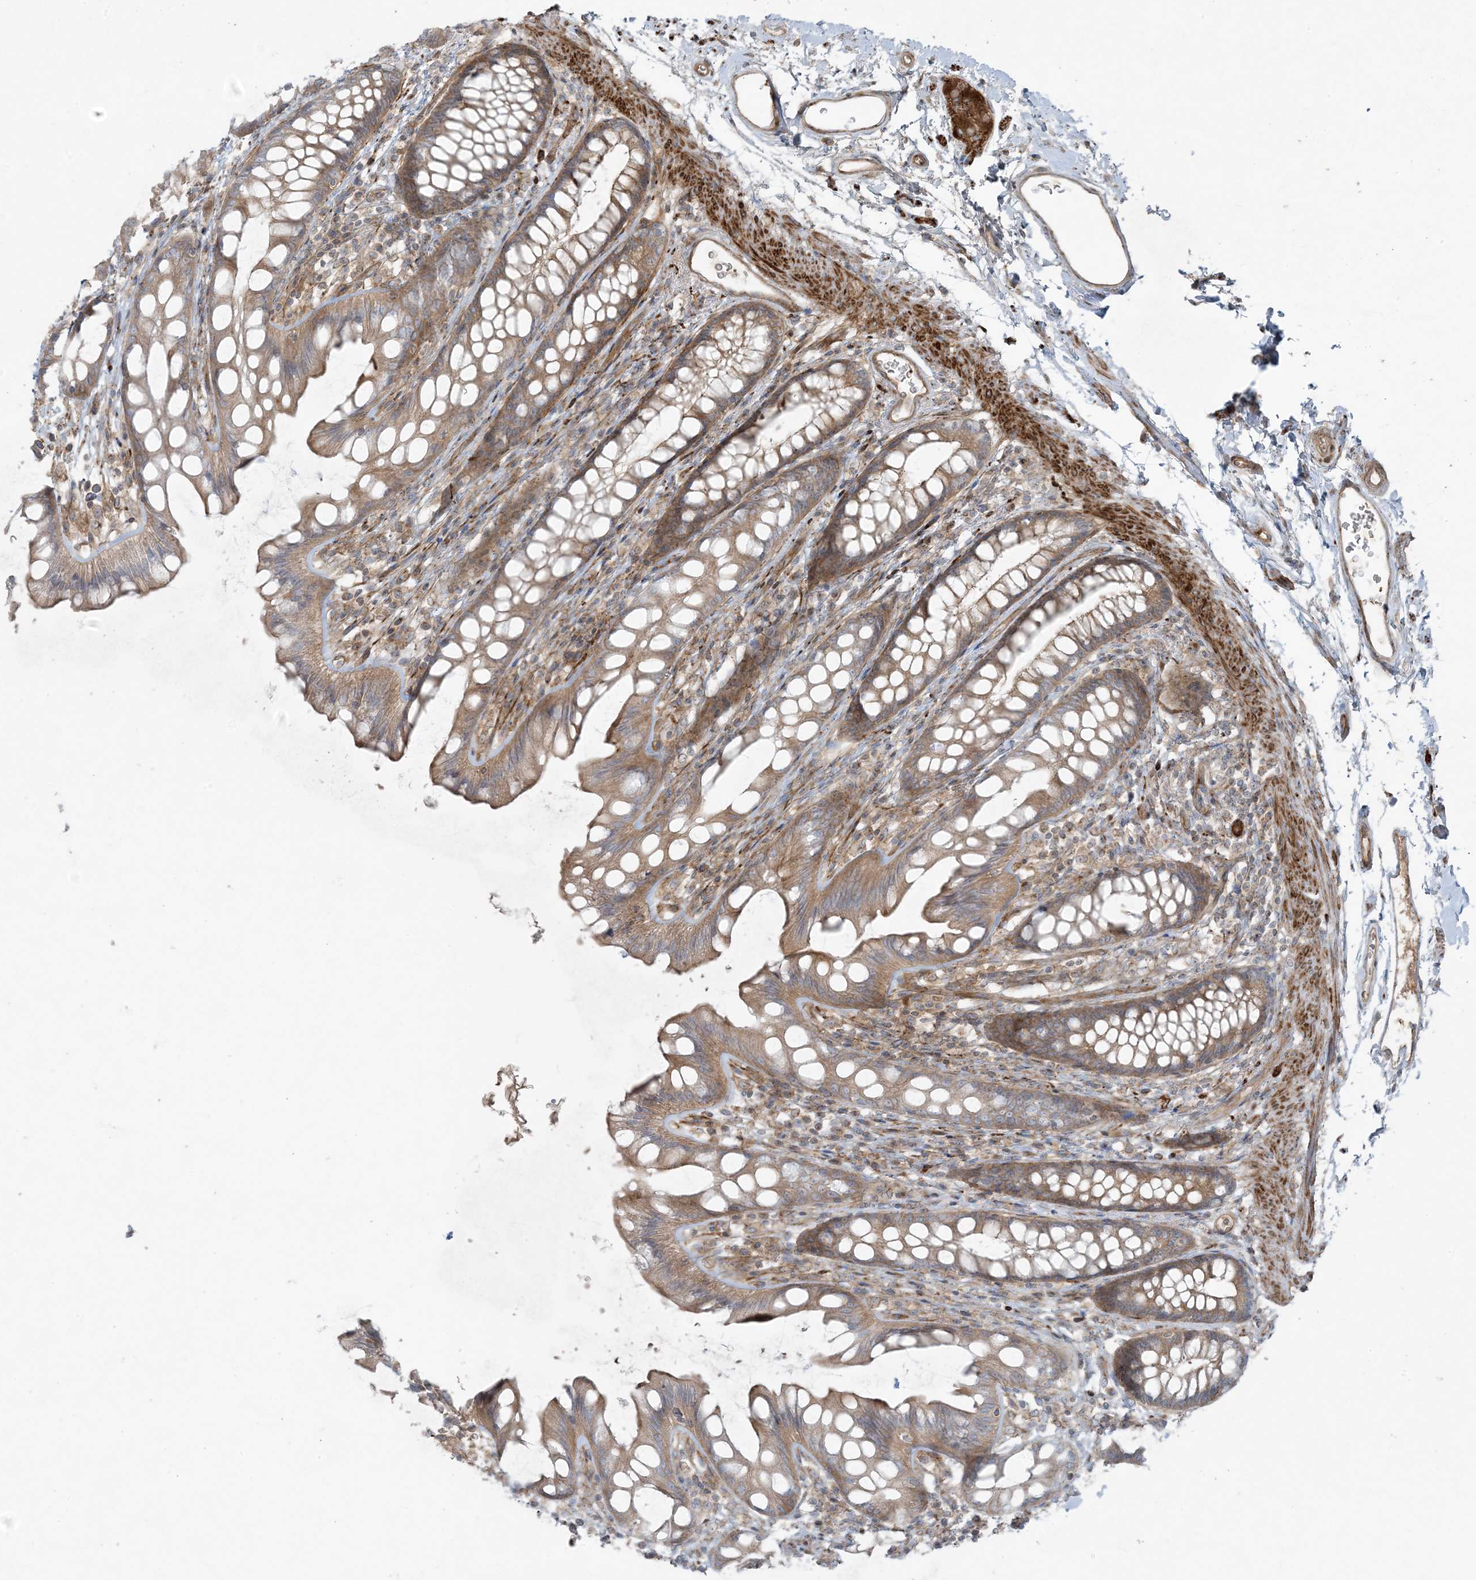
{"staining": {"intensity": "moderate", "quantity": ">75%", "location": "cytoplasmic/membranous"}, "tissue": "rectum", "cell_type": "Glandular cells", "image_type": "normal", "snomed": [{"axis": "morphology", "description": "Normal tissue, NOS"}, {"axis": "topography", "description": "Rectum"}], "caption": "Rectum stained with DAB immunohistochemistry (IHC) reveals medium levels of moderate cytoplasmic/membranous staining in about >75% of glandular cells.", "gene": "PIK3R4", "patient": {"sex": "female", "age": 65}}